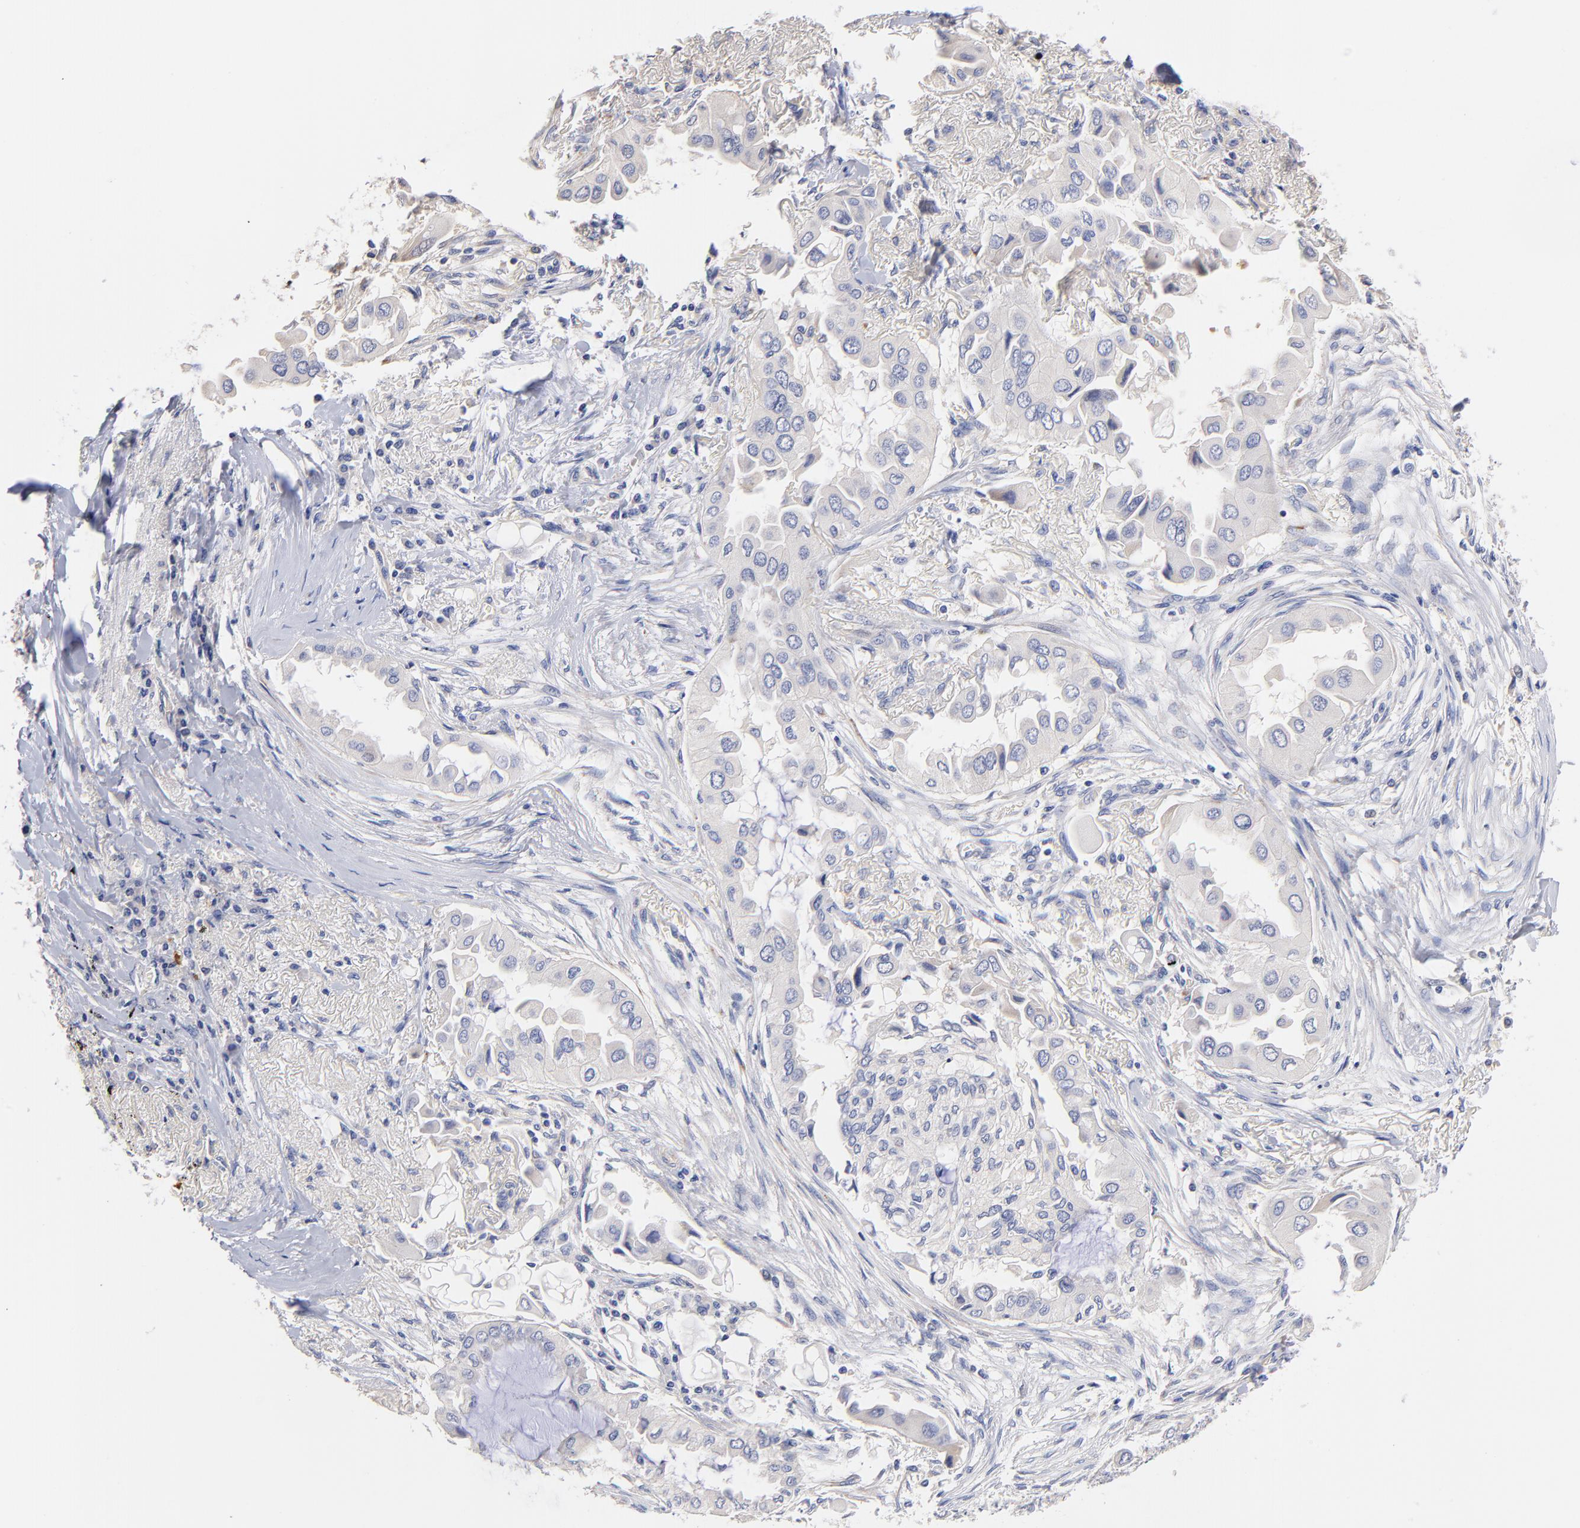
{"staining": {"intensity": "negative", "quantity": "none", "location": "none"}, "tissue": "lung cancer", "cell_type": "Tumor cells", "image_type": "cancer", "snomed": [{"axis": "morphology", "description": "Adenocarcinoma, NOS"}, {"axis": "topography", "description": "Lung"}], "caption": "Immunohistochemistry micrograph of neoplastic tissue: human lung cancer (adenocarcinoma) stained with DAB (3,3'-diaminobenzidine) displays no significant protein positivity in tumor cells. Nuclei are stained in blue.", "gene": "HS3ST1", "patient": {"sex": "female", "age": 76}}